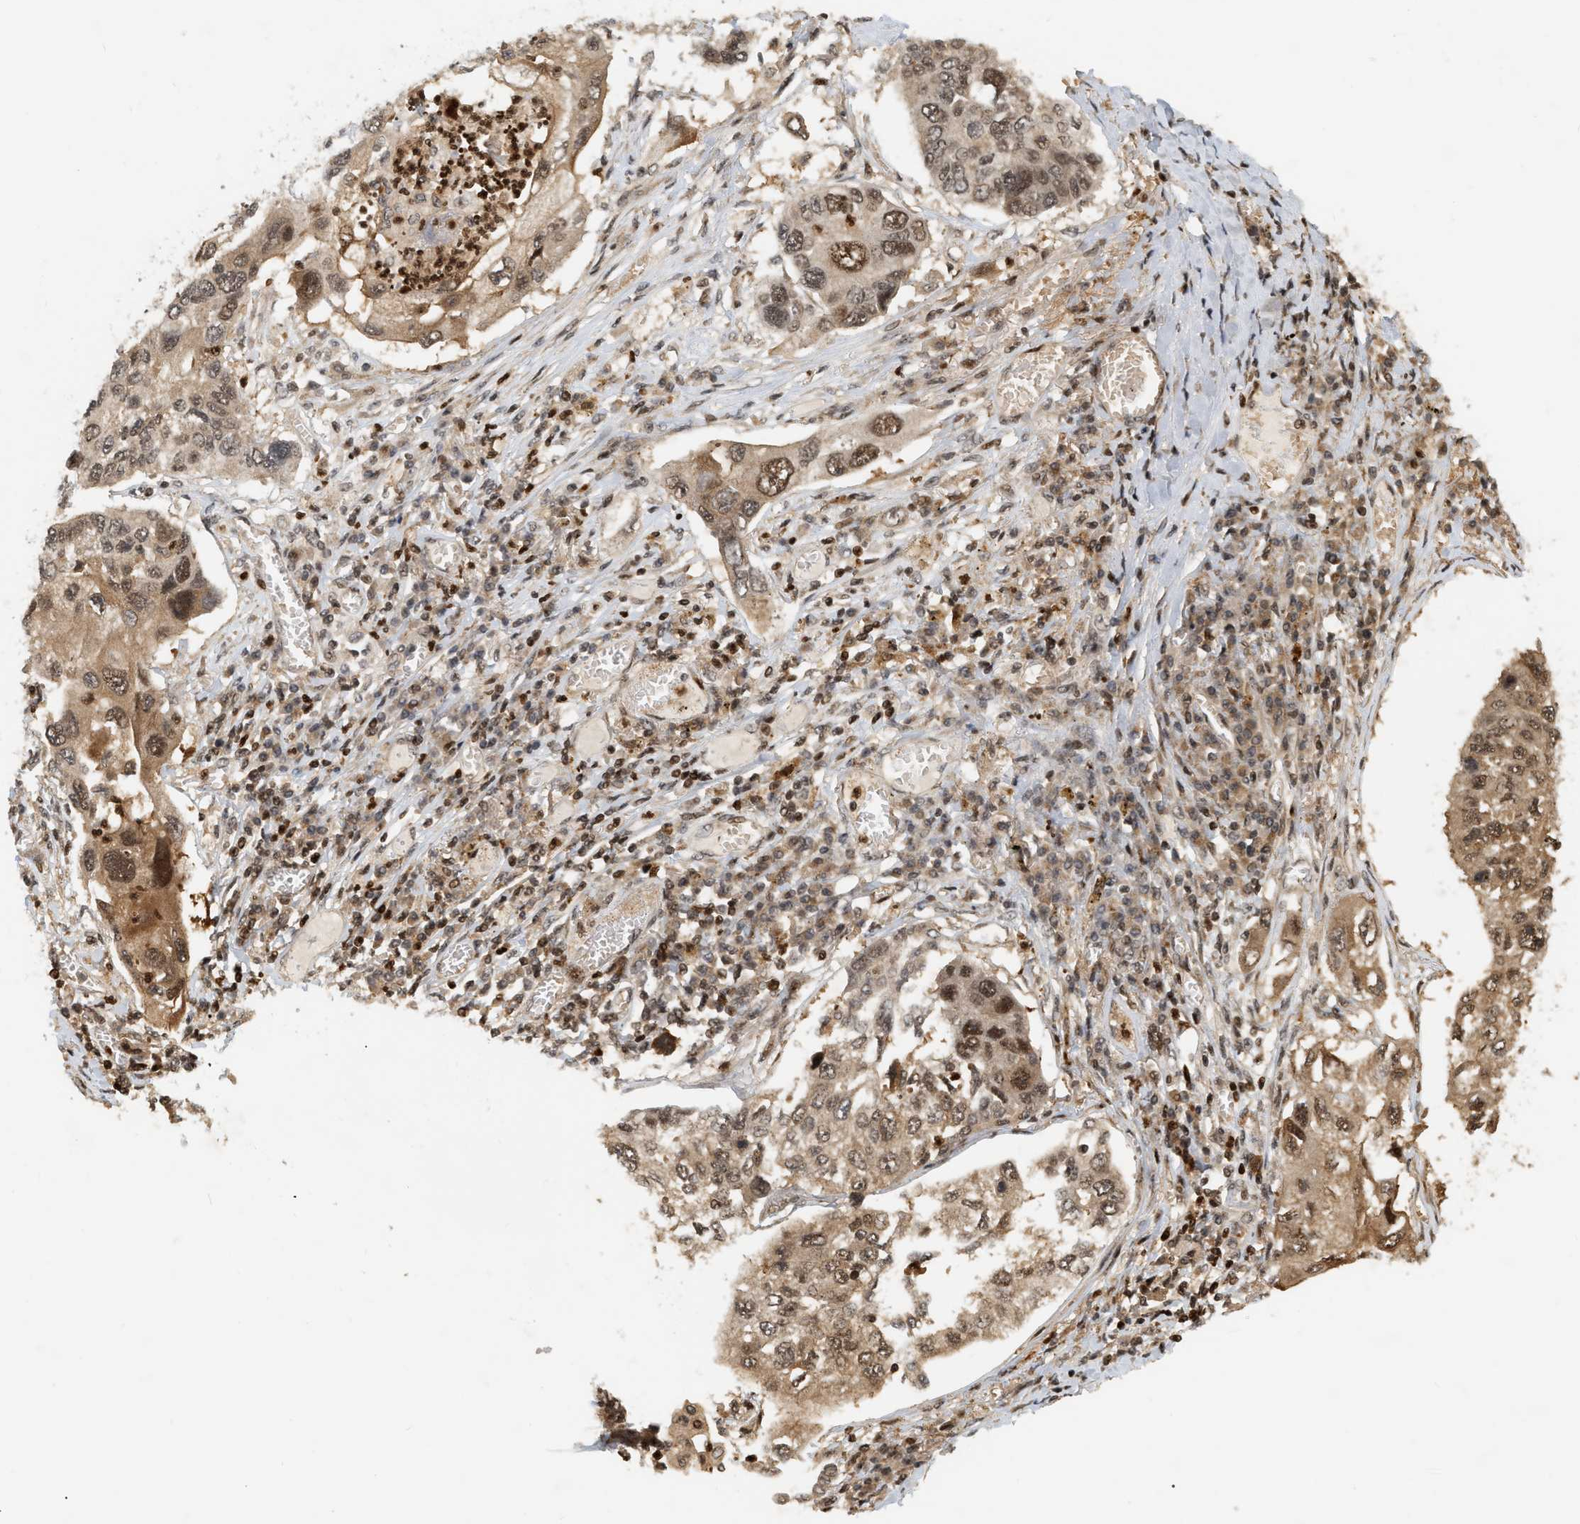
{"staining": {"intensity": "weak", "quantity": ">75%", "location": "cytoplasmic/membranous,nuclear"}, "tissue": "lung cancer", "cell_type": "Tumor cells", "image_type": "cancer", "snomed": [{"axis": "morphology", "description": "Squamous cell carcinoma, NOS"}, {"axis": "topography", "description": "Lung"}], "caption": "Weak cytoplasmic/membranous and nuclear positivity for a protein is identified in approximately >75% of tumor cells of squamous cell carcinoma (lung) using IHC.", "gene": "NFE2L2", "patient": {"sex": "male", "age": 71}}